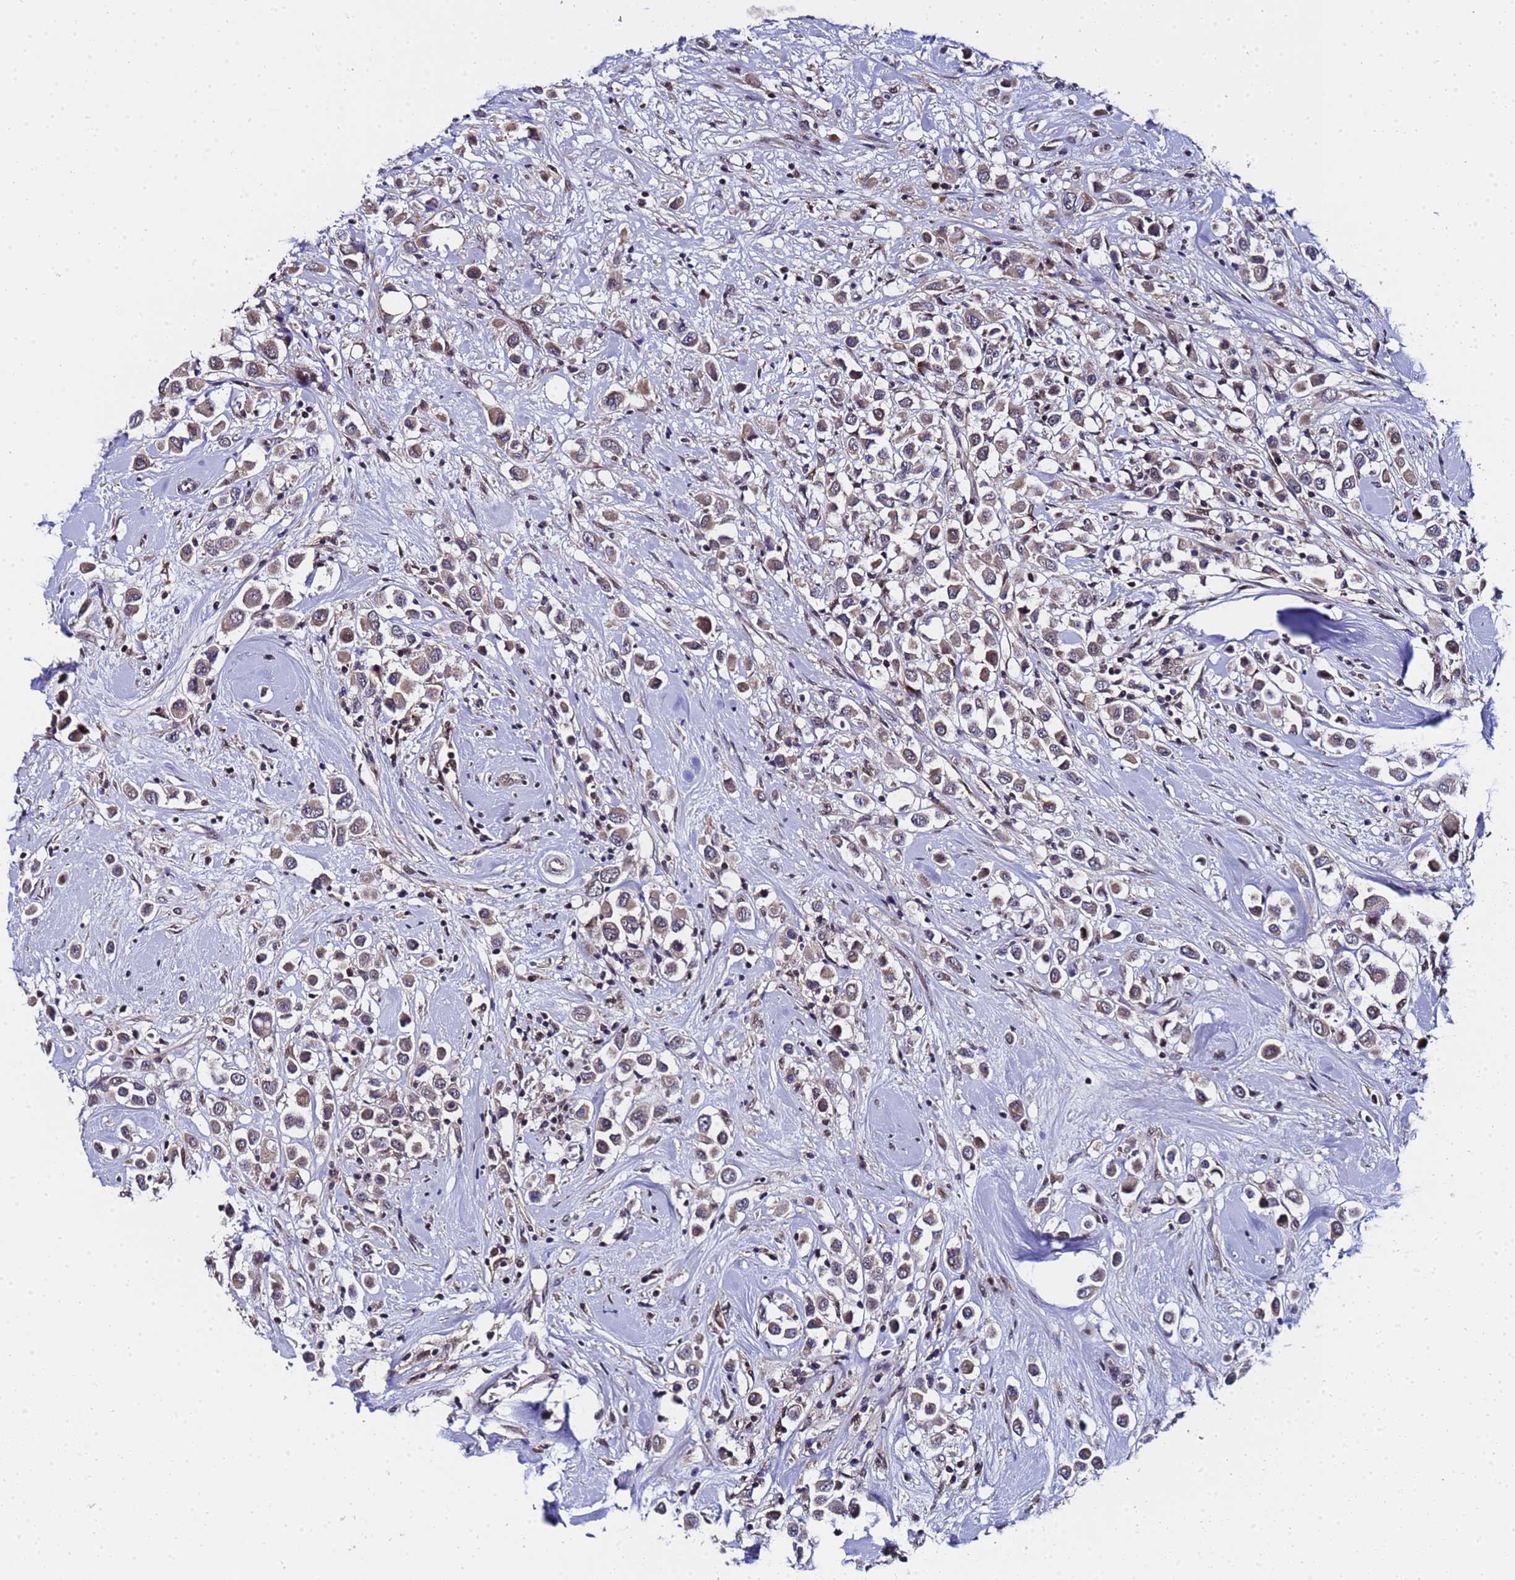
{"staining": {"intensity": "moderate", "quantity": ">75%", "location": "cytoplasmic/membranous"}, "tissue": "breast cancer", "cell_type": "Tumor cells", "image_type": "cancer", "snomed": [{"axis": "morphology", "description": "Duct carcinoma"}, {"axis": "topography", "description": "Breast"}], "caption": "An immunohistochemistry (IHC) photomicrograph of tumor tissue is shown. Protein staining in brown shows moderate cytoplasmic/membranous positivity in invasive ductal carcinoma (breast) within tumor cells. (DAB IHC with brightfield microscopy, high magnification).", "gene": "ANAPC13", "patient": {"sex": "female", "age": 61}}